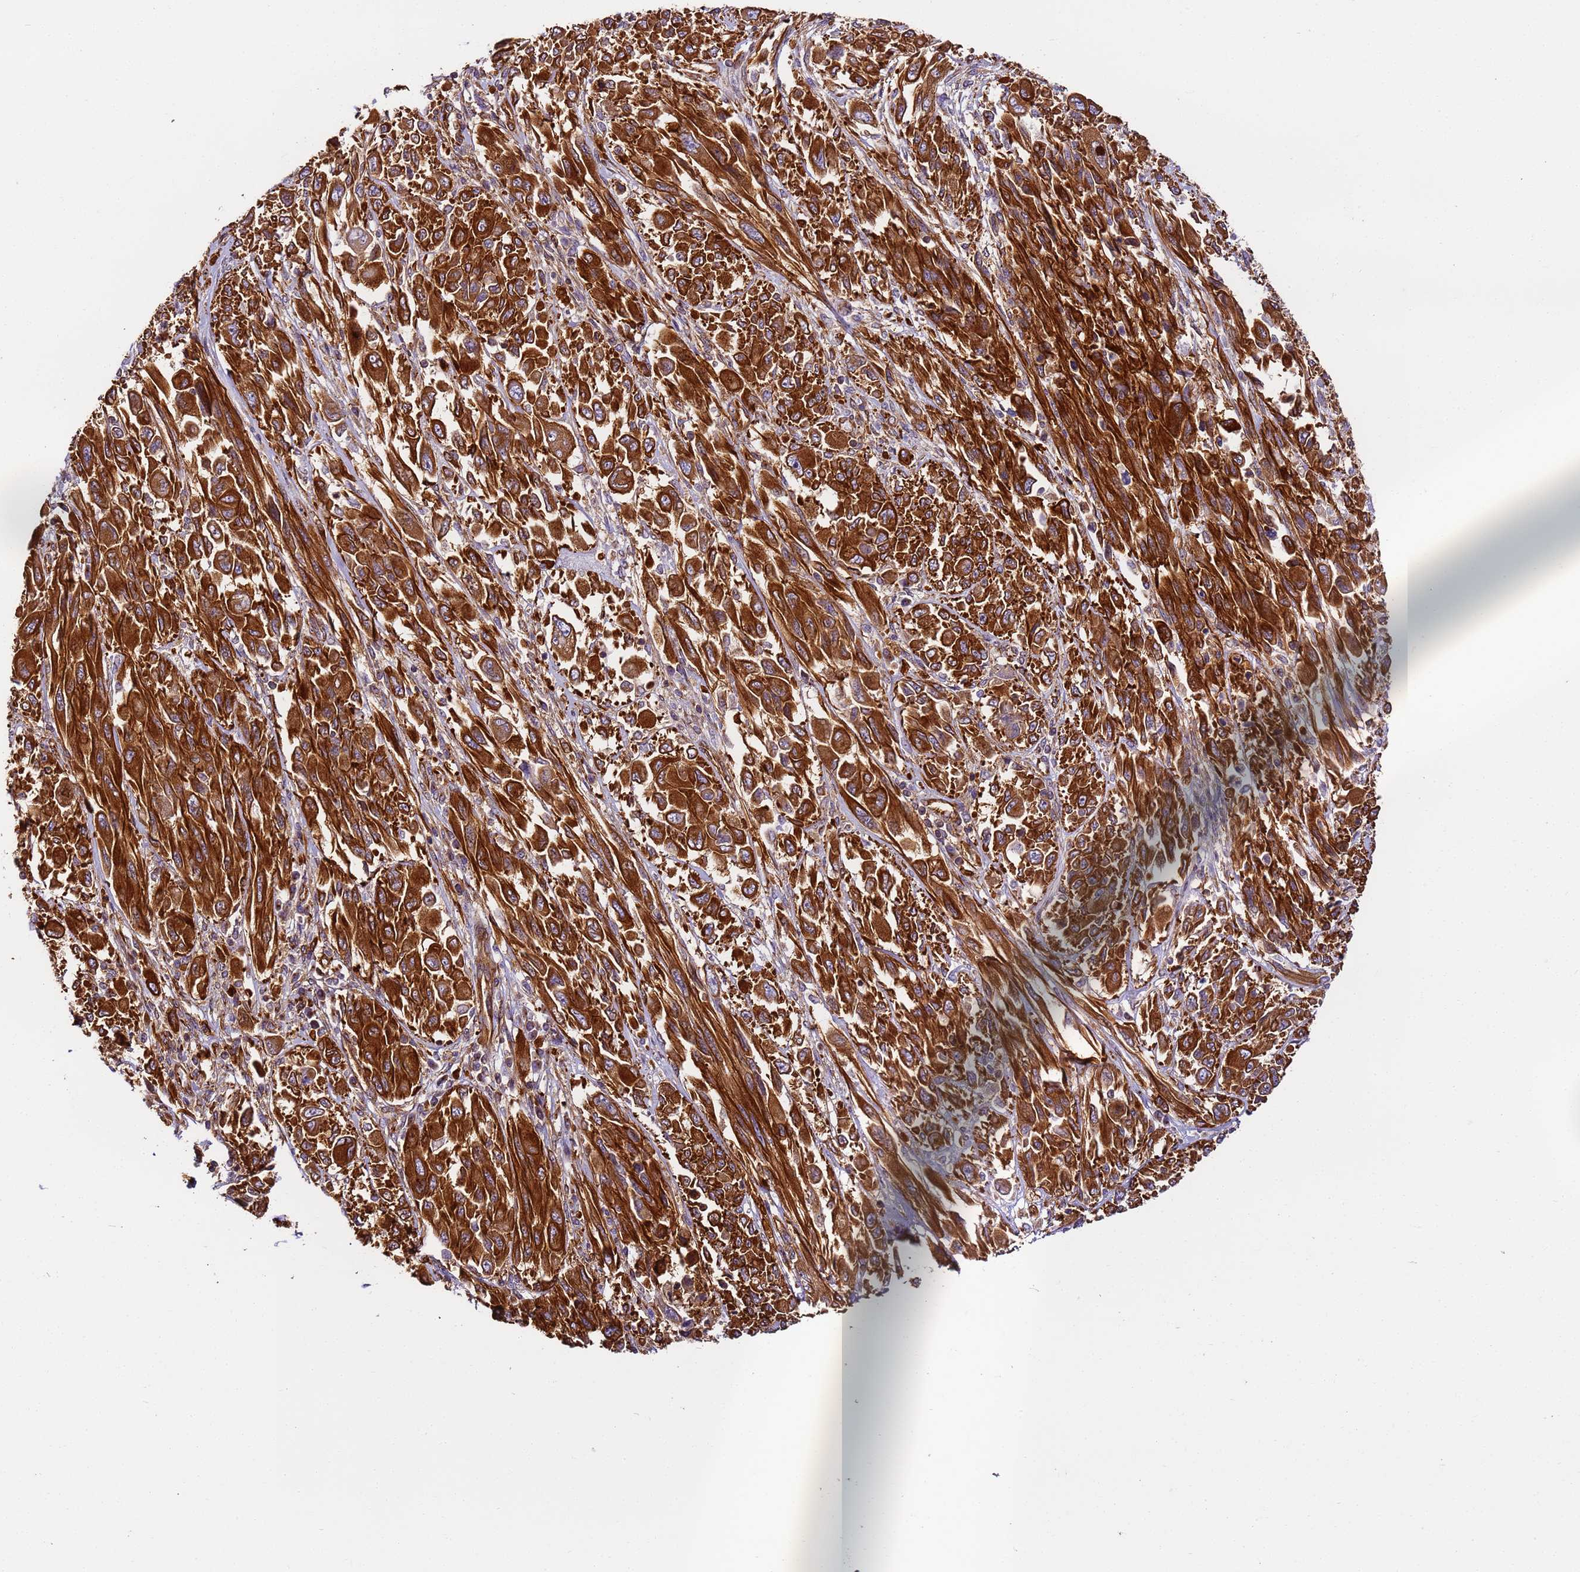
{"staining": {"intensity": "strong", "quantity": ">75%", "location": "cytoplasmic/membranous"}, "tissue": "melanoma", "cell_type": "Tumor cells", "image_type": "cancer", "snomed": [{"axis": "morphology", "description": "Malignant melanoma, NOS"}, {"axis": "topography", "description": "Skin"}], "caption": "Immunohistochemistry (IHC) micrograph of melanoma stained for a protein (brown), which exhibits high levels of strong cytoplasmic/membranous staining in about >75% of tumor cells.", "gene": "DYNC1I2", "patient": {"sex": "female", "age": 91}}